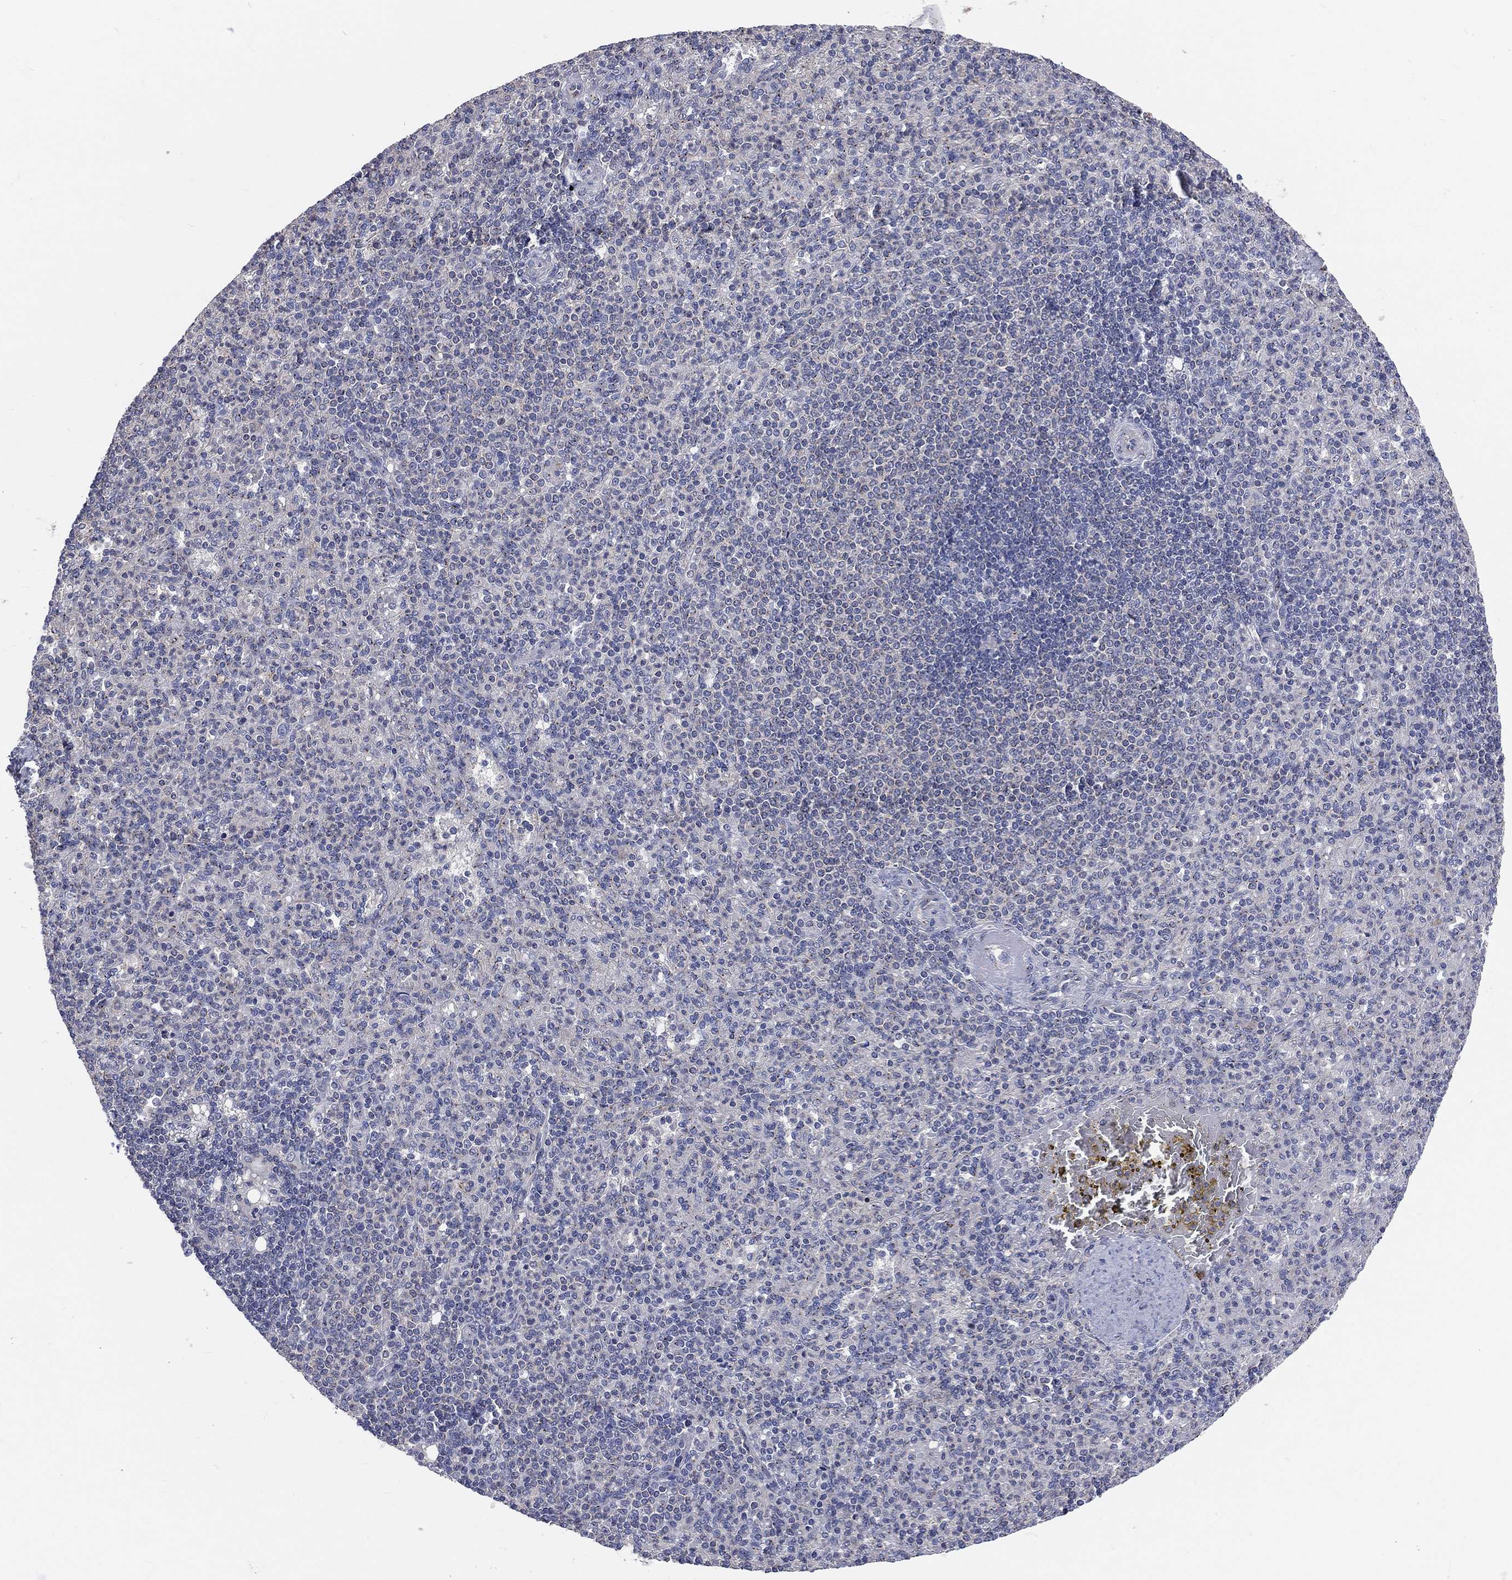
{"staining": {"intensity": "weak", "quantity": "<25%", "location": "cytoplasmic/membranous"}, "tissue": "spleen", "cell_type": "Cells in red pulp", "image_type": "normal", "snomed": [{"axis": "morphology", "description": "Normal tissue, NOS"}, {"axis": "topography", "description": "Spleen"}], "caption": "An image of human spleen is negative for staining in cells in red pulp. (Immunohistochemistry, brightfield microscopy, high magnification).", "gene": "CROCC", "patient": {"sex": "female", "age": 74}}